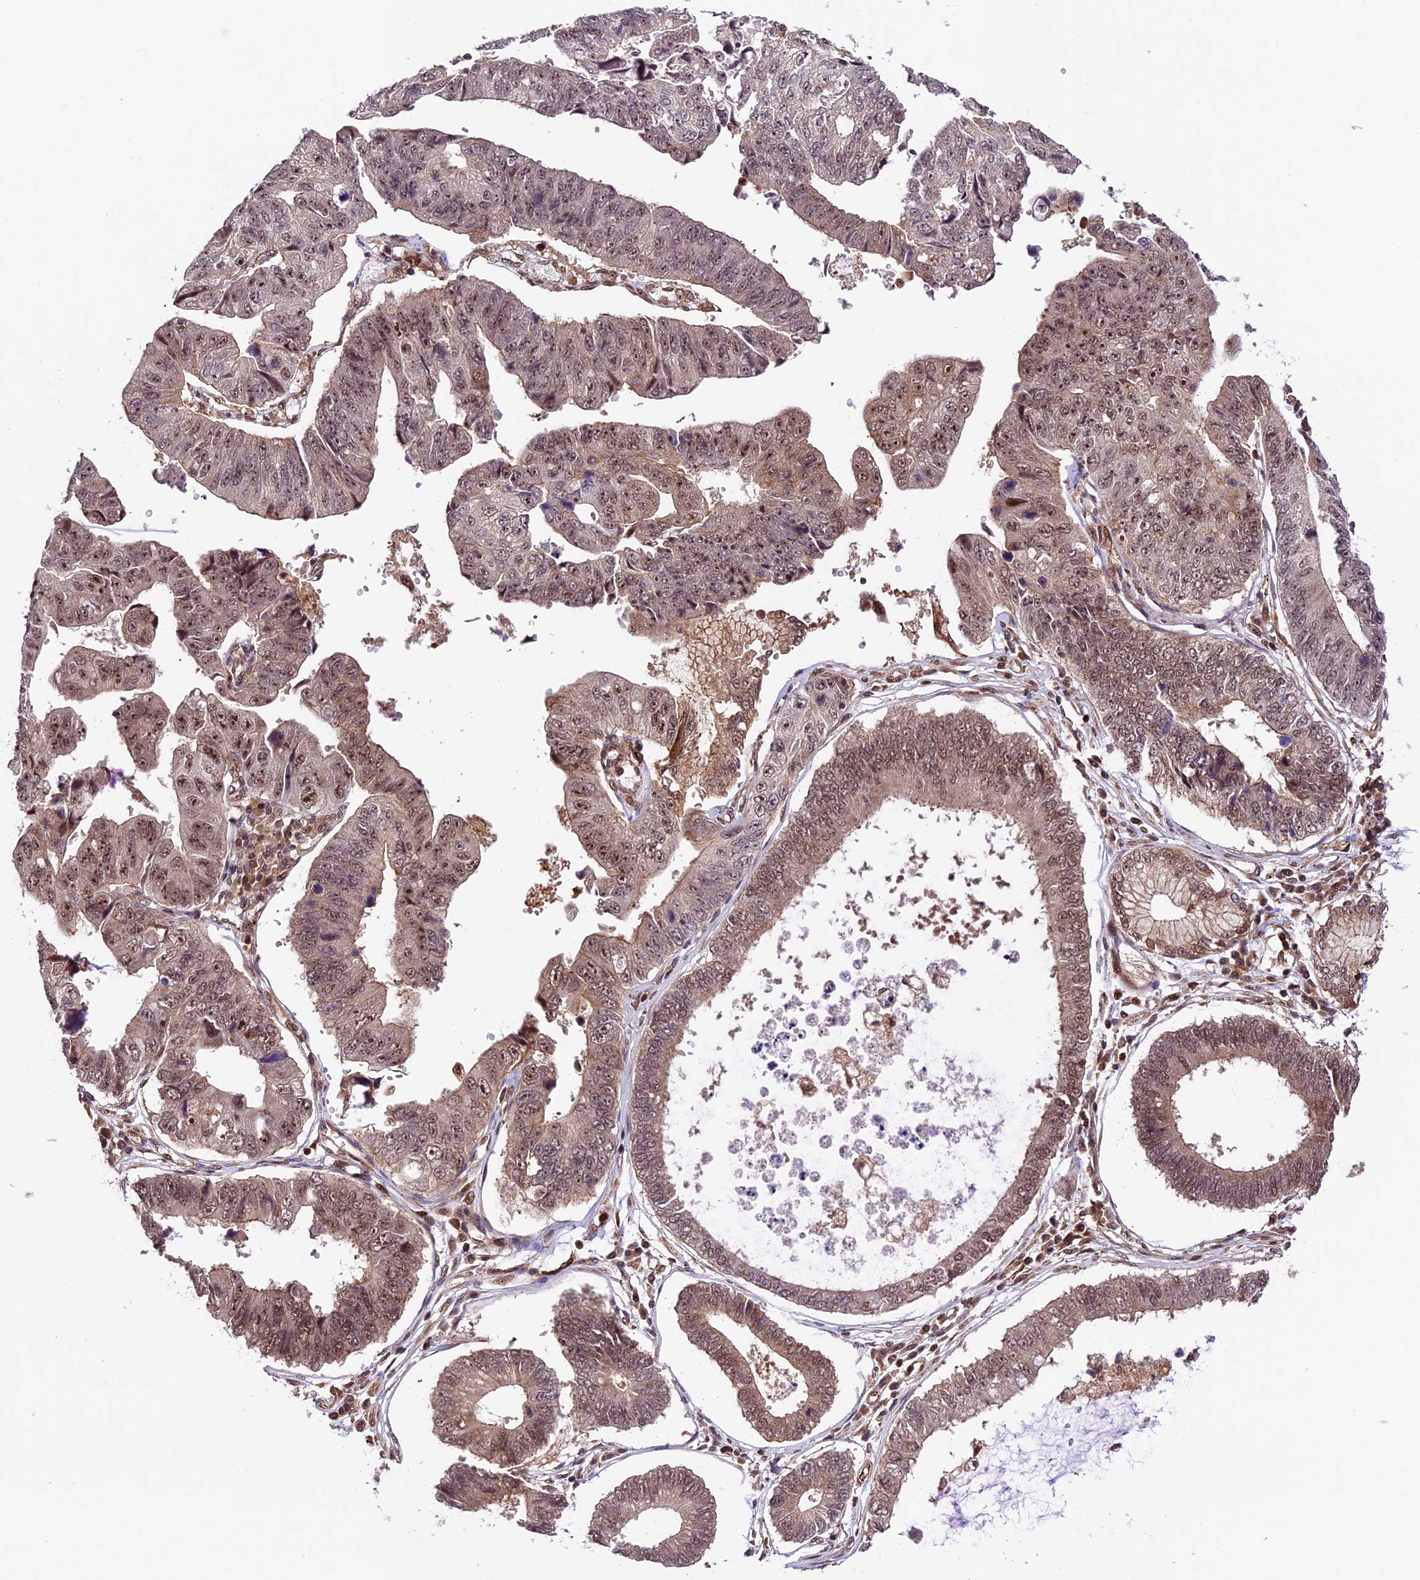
{"staining": {"intensity": "moderate", "quantity": "25%-75%", "location": "nuclear"}, "tissue": "stomach cancer", "cell_type": "Tumor cells", "image_type": "cancer", "snomed": [{"axis": "morphology", "description": "Adenocarcinoma, NOS"}, {"axis": "topography", "description": "Stomach"}], "caption": "An image of human stomach adenocarcinoma stained for a protein exhibits moderate nuclear brown staining in tumor cells. The protein is stained brown, and the nuclei are stained in blue (DAB (3,3'-diaminobenzidine) IHC with brightfield microscopy, high magnification).", "gene": "DHX38", "patient": {"sex": "male", "age": 59}}